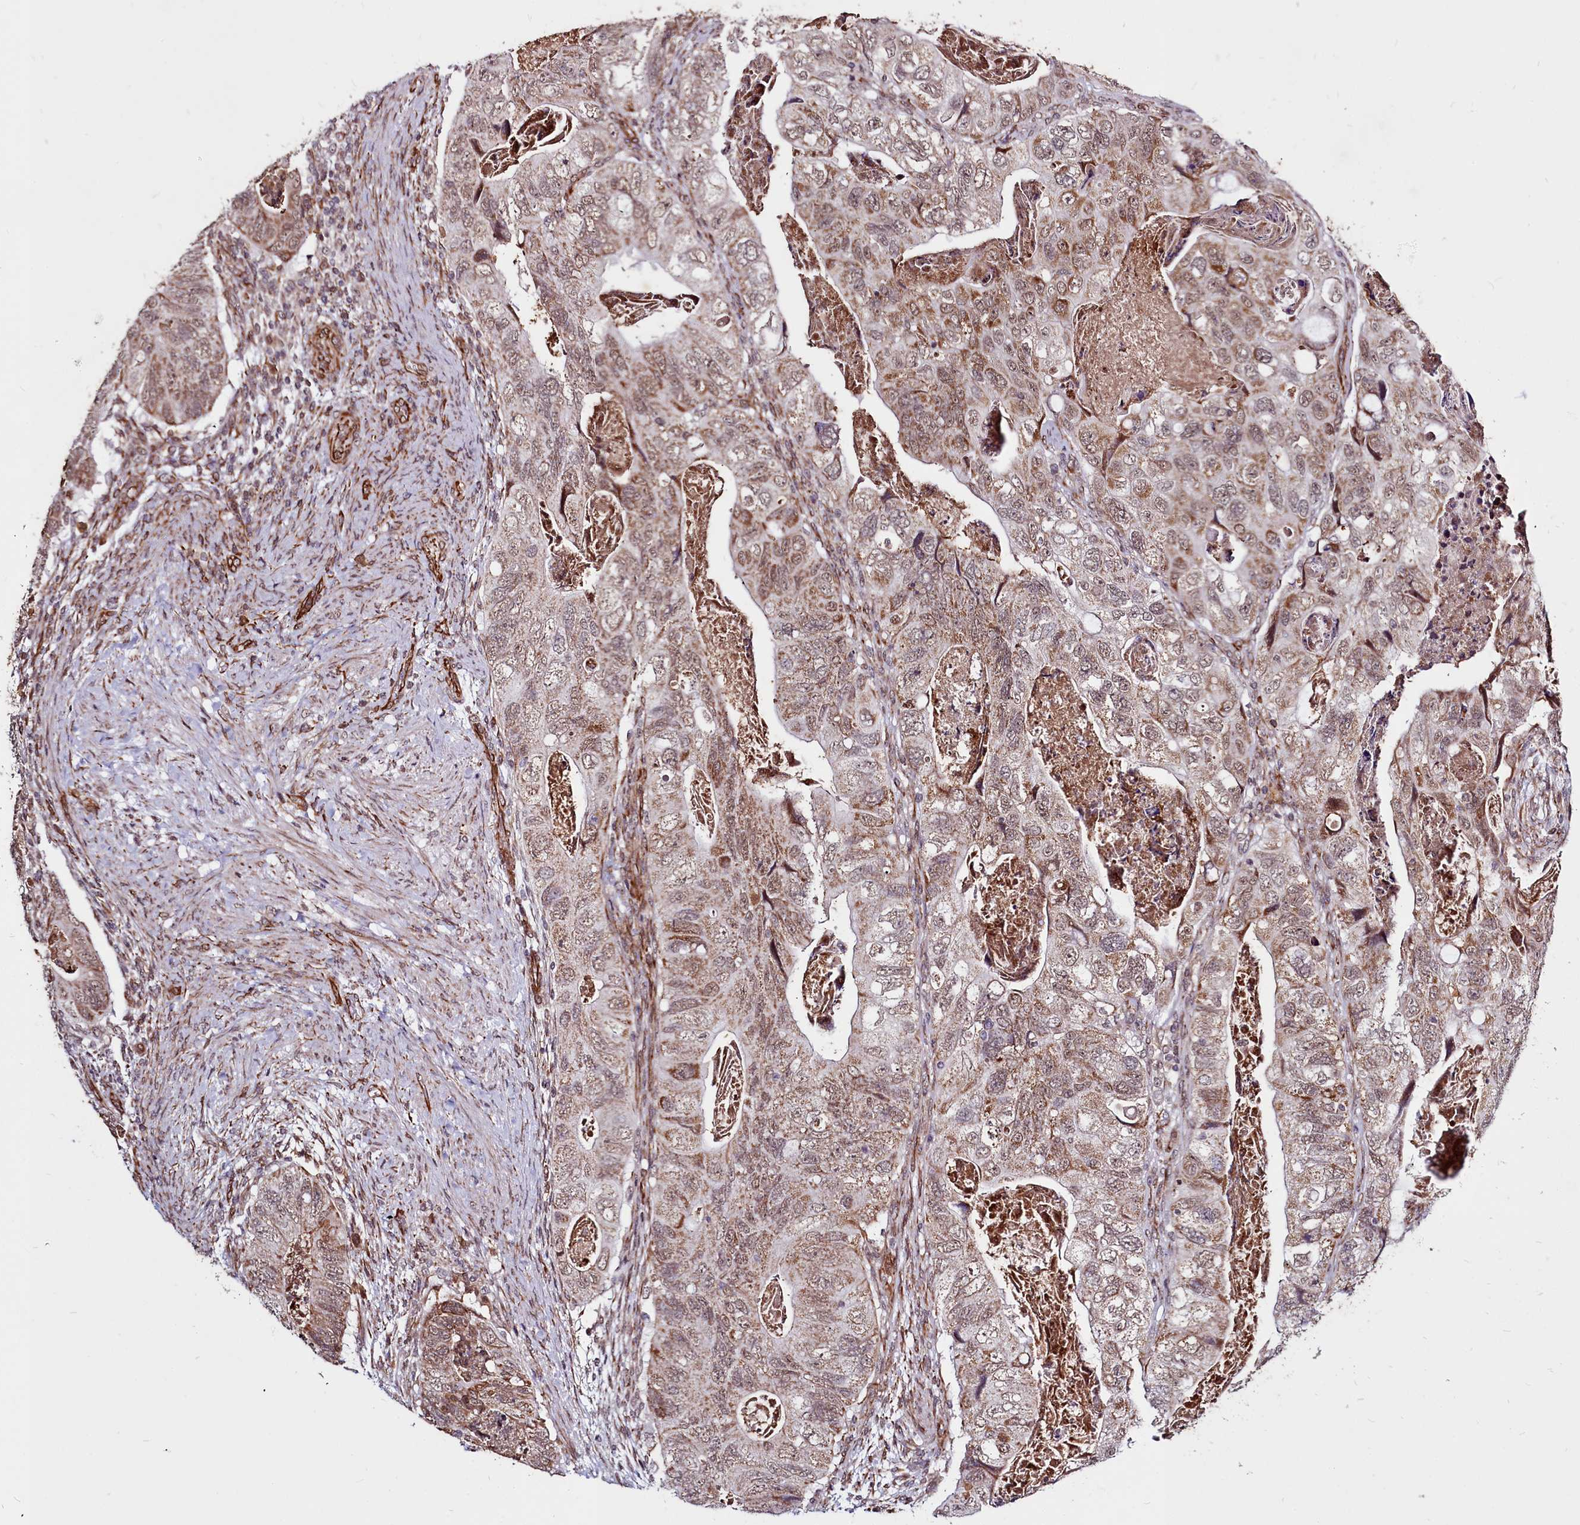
{"staining": {"intensity": "moderate", "quantity": ">75%", "location": "cytoplasmic/membranous,nuclear"}, "tissue": "colorectal cancer", "cell_type": "Tumor cells", "image_type": "cancer", "snomed": [{"axis": "morphology", "description": "Adenocarcinoma, NOS"}, {"axis": "topography", "description": "Rectum"}], "caption": "The image reveals a brown stain indicating the presence of a protein in the cytoplasmic/membranous and nuclear of tumor cells in colorectal cancer. Immunohistochemistry (ihc) stains the protein of interest in brown and the nuclei are stained blue.", "gene": "CLK3", "patient": {"sex": "male", "age": 63}}